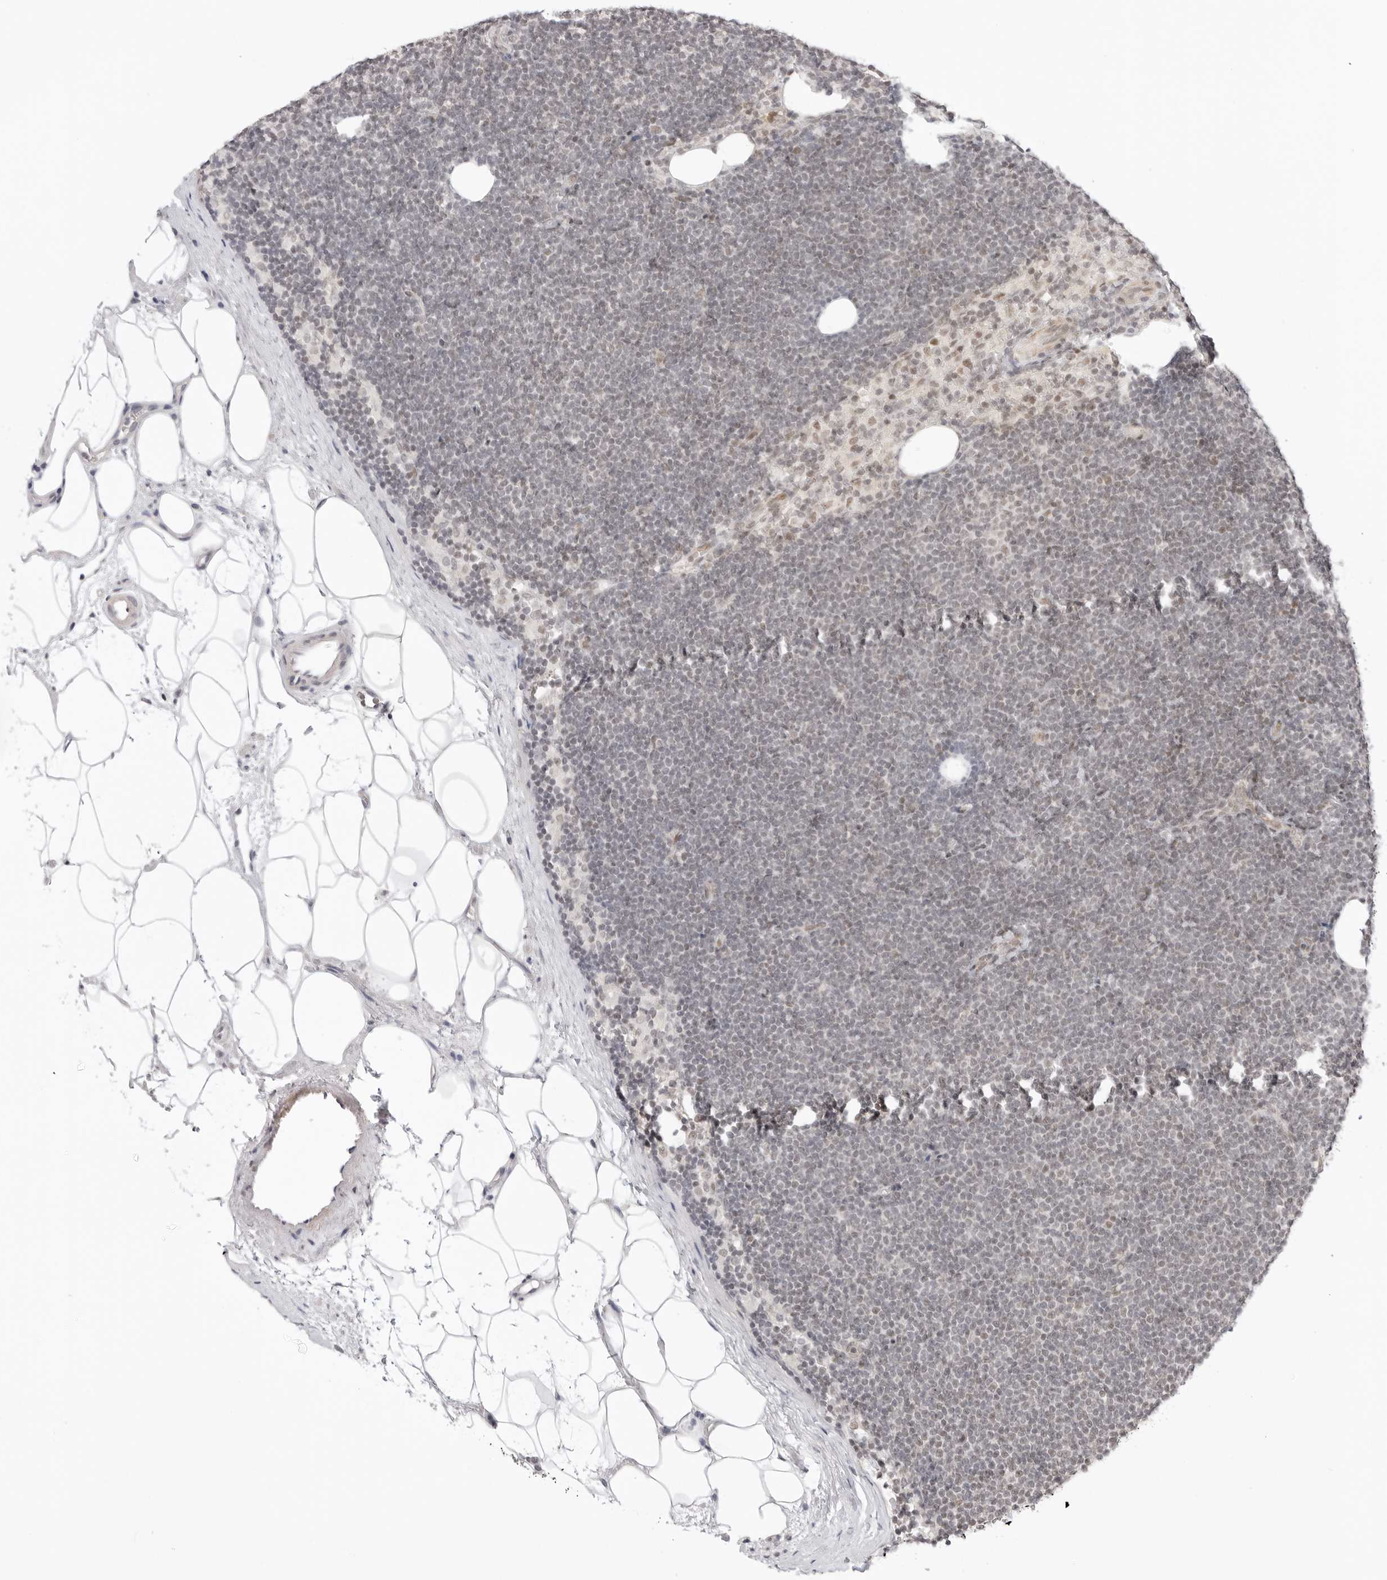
{"staining": {"intensity": "weak", "quantity": "<25%", "location": "nuclear"}, "tissue": "lymphoma", "cell_type": "Tumor cells", "image_type": "cancer", "snomed": [{"axis": "morphology", "description": "Malignant lymphoma, non-Hodgkin's type, Low grade"}, {"axis": "topography", "description": "Lymph node"}], "caption": "Immunohistochemical staining of human malignant lymphoma, non-Hodgkin's type (low-grade) displays no significant staining in tumor cells.", "gene": "TCIM", "patient": {"sex": "female", "age": 53}}